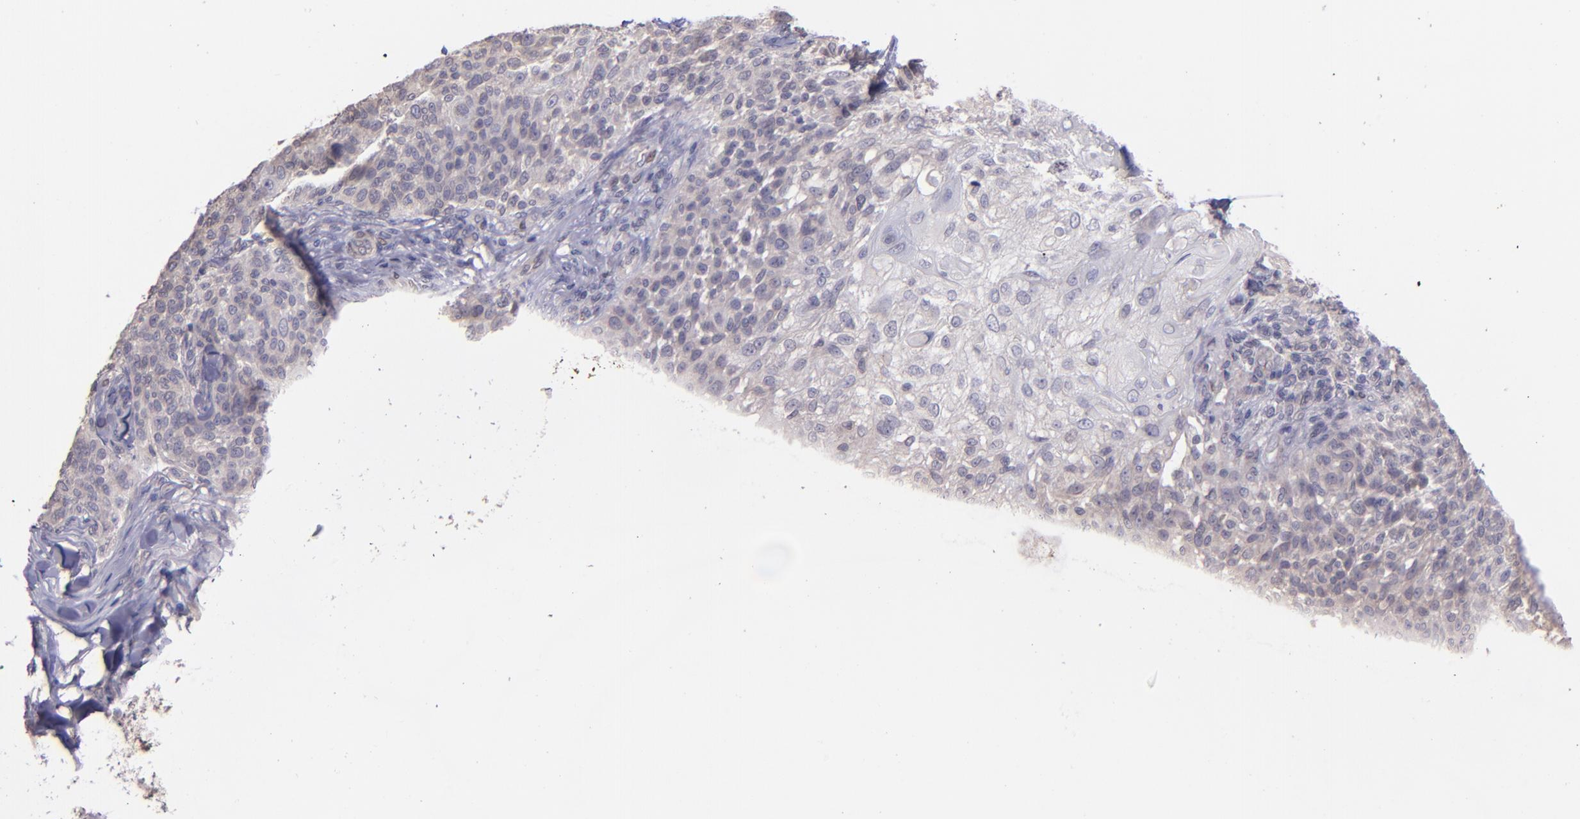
{"staining": {"intensity": "negative", "quantity": "none", "location": "none"}, "tissue": "skin cancer", "cell_type": "Tumor cells", "image_type": "cancer", "snomed": [{"axis": "morphology", "description": "Normal tissue, NOS"}, {"axis": "morphology", "description": "Squamous cell carcinoma, NOS"}, {"axis": "topography", "description": "Skin"}], "caption": "Squamous cell carcinoma (skin) was stained to show a protein in brown. There is no significant positivity in tumor cells. (Stains: DAB (3,3'-diaminobenzidine) immunohistochemistry (IHC) with hematoxylin counter stain, Microscopy: brightfield microscopy at high magnification).", "gene": "NUP62CL", "patient": {"sex": "female", "age": 83}}